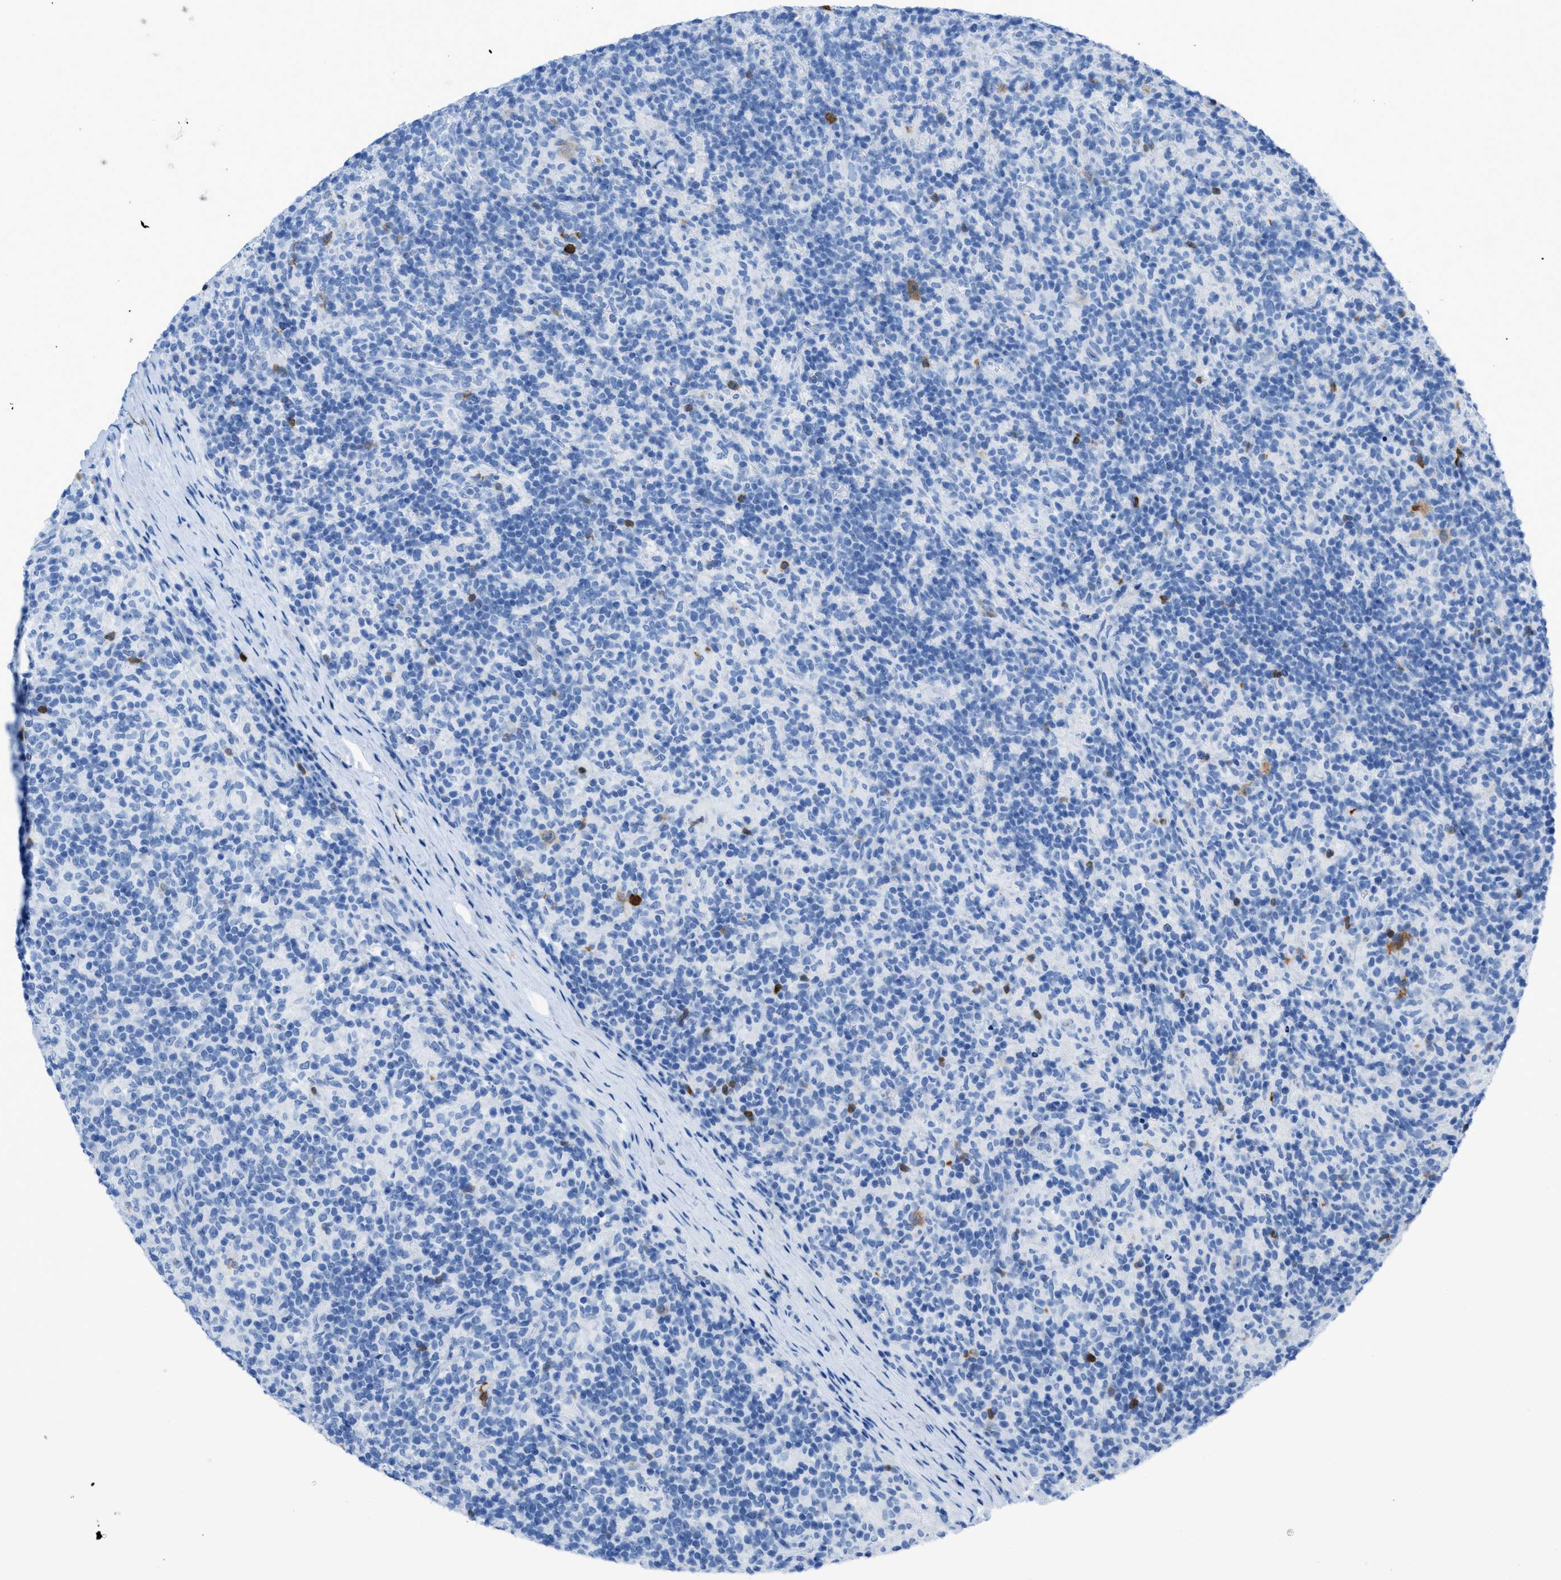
{"staining": {"intensity": "negative", "quantity": "none", "location": "none"}, "tissue": "lymphoma", "cell_type": "Tumor cells", "image_type": "cancer", "snomed": [{"axis": "morphology", "description": "Hodgkin's disease, NOS"}, {"axis": "topography", "description": "Lymph node"}], "caption": "Immunohistochemistry of lymphoma demonstrates no staining in tumor cells.", "gene": "CDKN2A", "patient": {"sex": "male", "age": 70}}